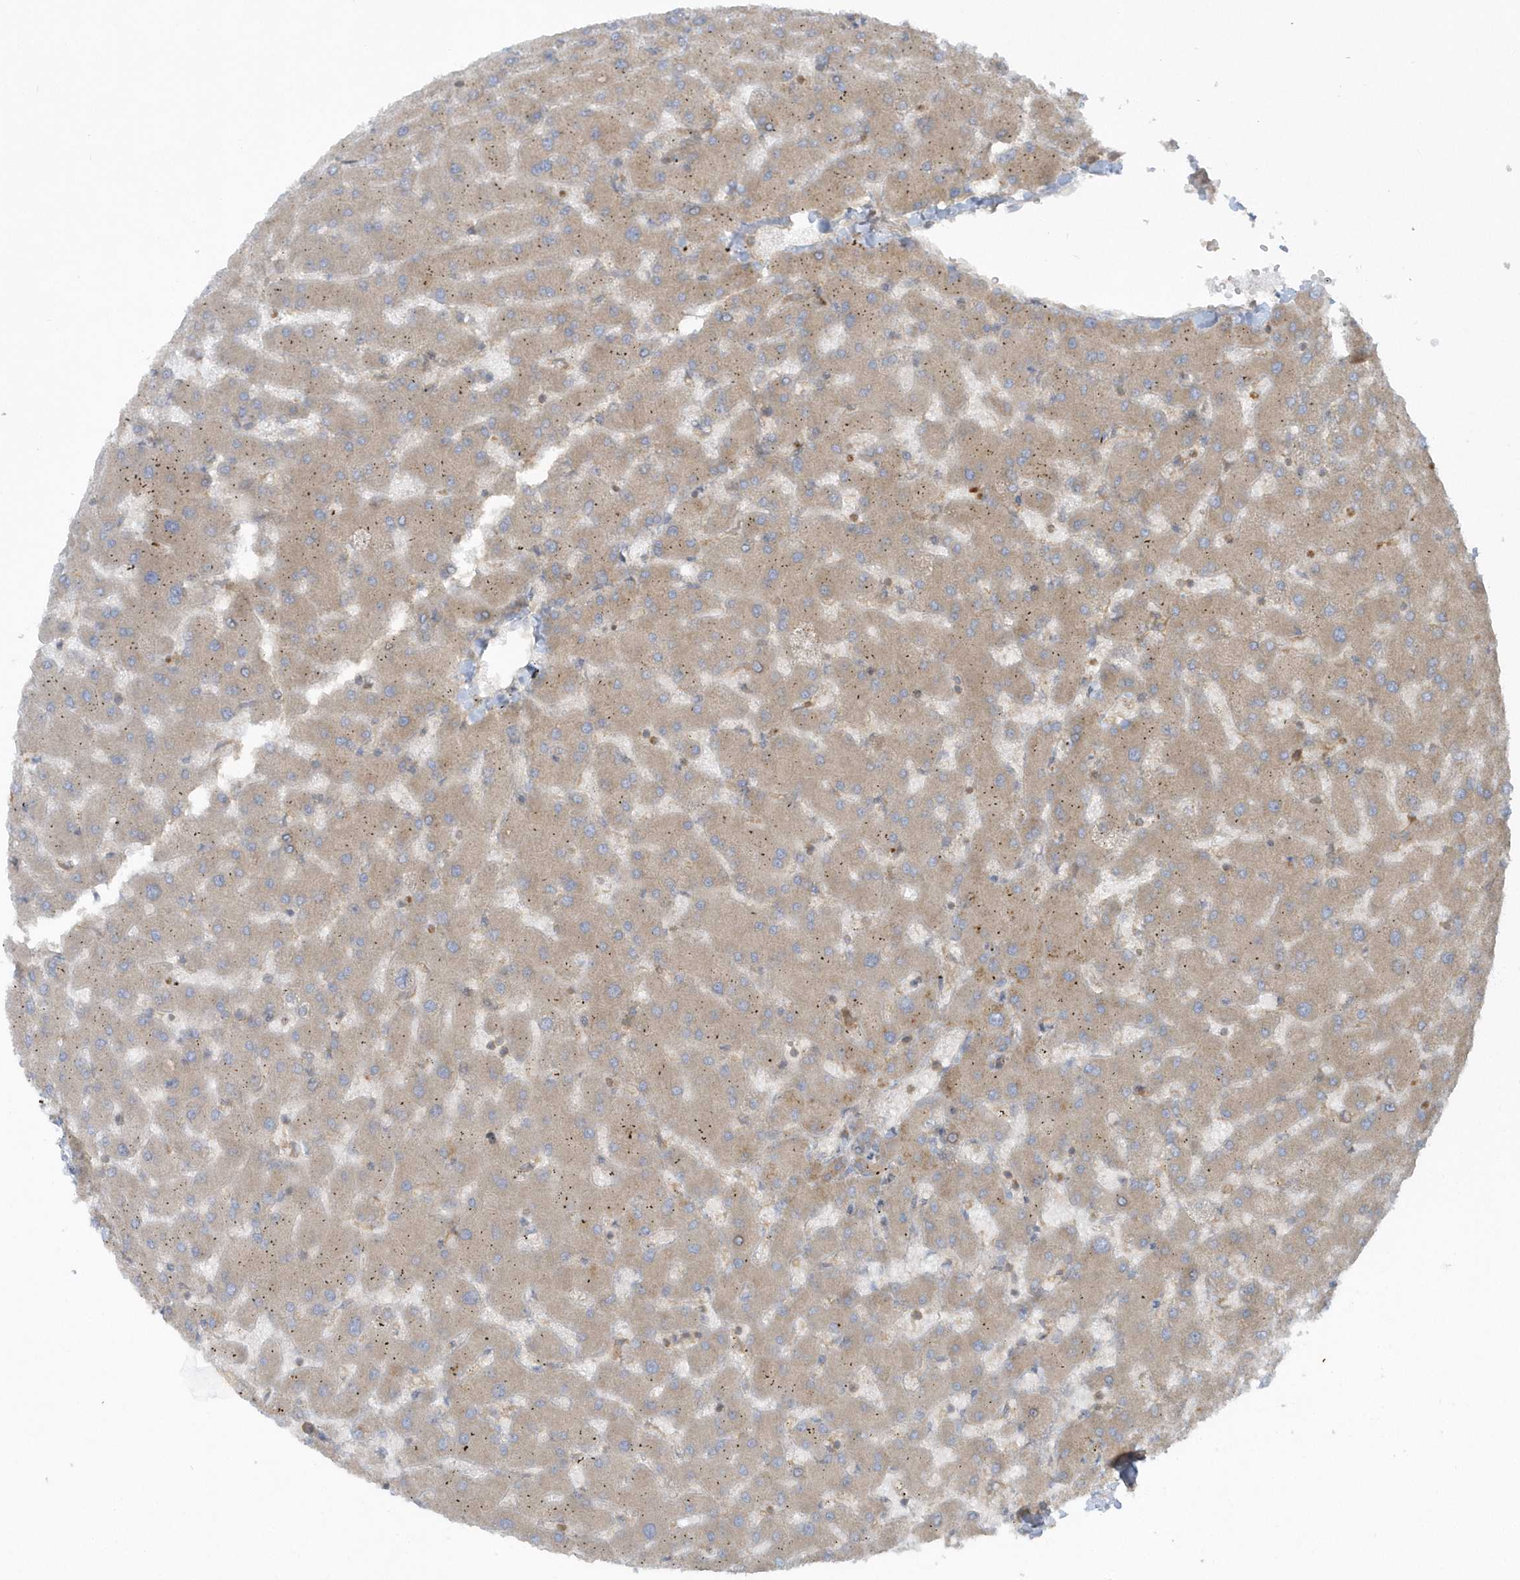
{"staining": {"intensity": "weak", "quantity": ">75%", "location": "cytoplasmic/membranous"}, "tissue": "liver", "cell_type": "Cholangiocytes", "image_type": "normal", "snomed": [{"axis": "morphology", "description": "Normal tissue, NOS"}, {"axis": "topography", "description": "Liver"}], "caption": "The immunohistochemical stain highlights weak cytoplasmic/membranous positivity in cholangiocytes of unremarkable liver. (Stains: DAB (3,3'-diaminobenzidine) in brown, nuclei in blue, Microscopy: brightfield microscopy at high magnification).", "gene": "CNOT10", "patient": {"sex": "female", "age": 63}}